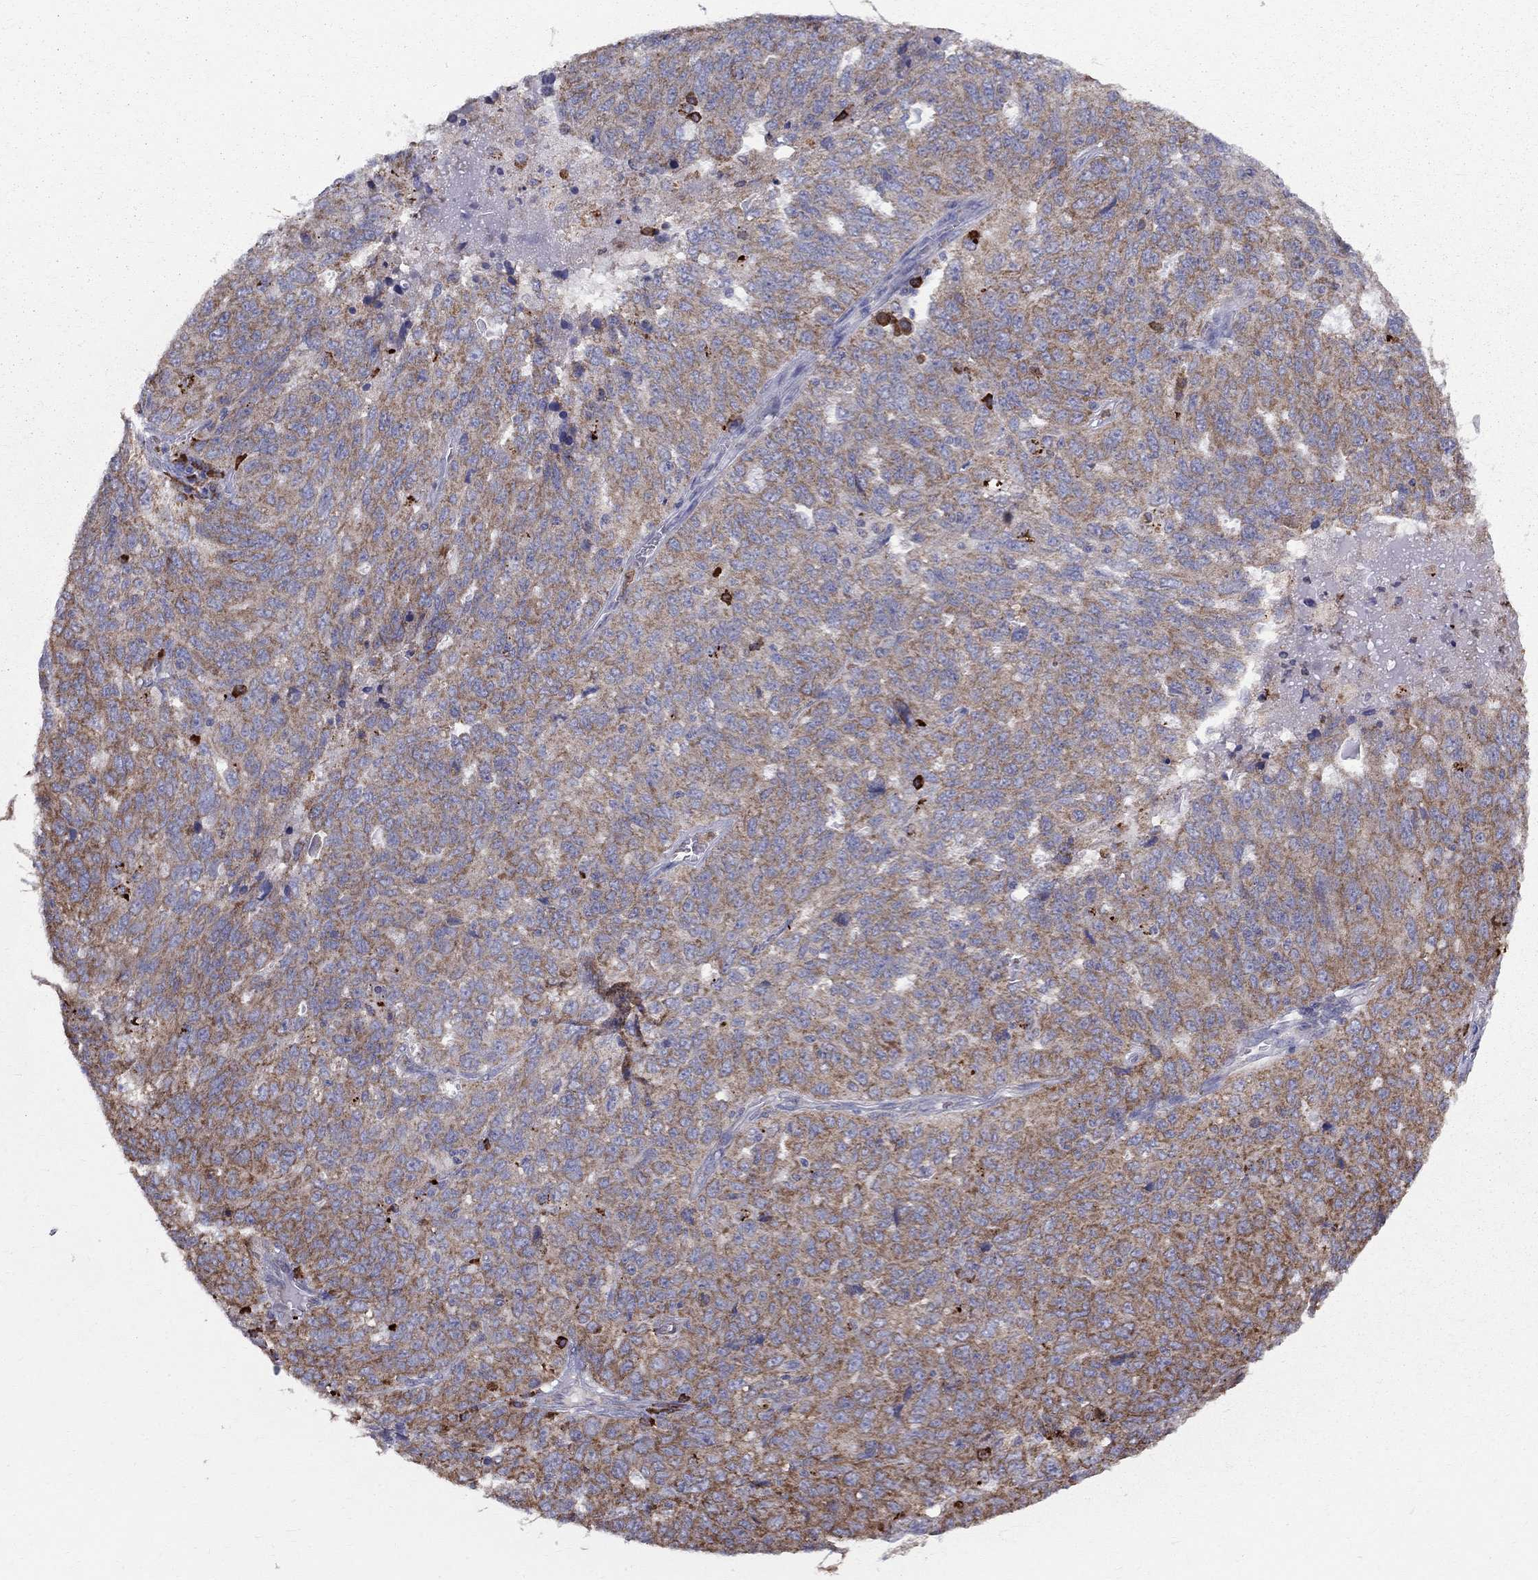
{"staining": {"intensity": "strong", "quantity": ">75%", "location": "cytoplasmic/membranous"}, "tissue": "ovarian cancer", "cell_type": "Tumor cells", "image_type": "cancer", "snomed": [{"axis": "morphology", "description": "Cystadenocarcinoma, serous, NOS"}, {"axis": "topography", "description": "Ovary"}], "caption": "IHC staining of ovarian cancer (serous cystadenocarcinoma), which demonstrates high levels of strong cytoplasmic/membranous staining in about >75% of tumor cells indicating strong cytoplasmic/membranous protein expression. The staining was performed using DAB (3,3'-diaminobenzidine) (brown) for protein detection and nuclei were counterstained in hematoxylin (blue).", "gene": "PRDX4", "patient": {"sex": "female", "age": 71}}